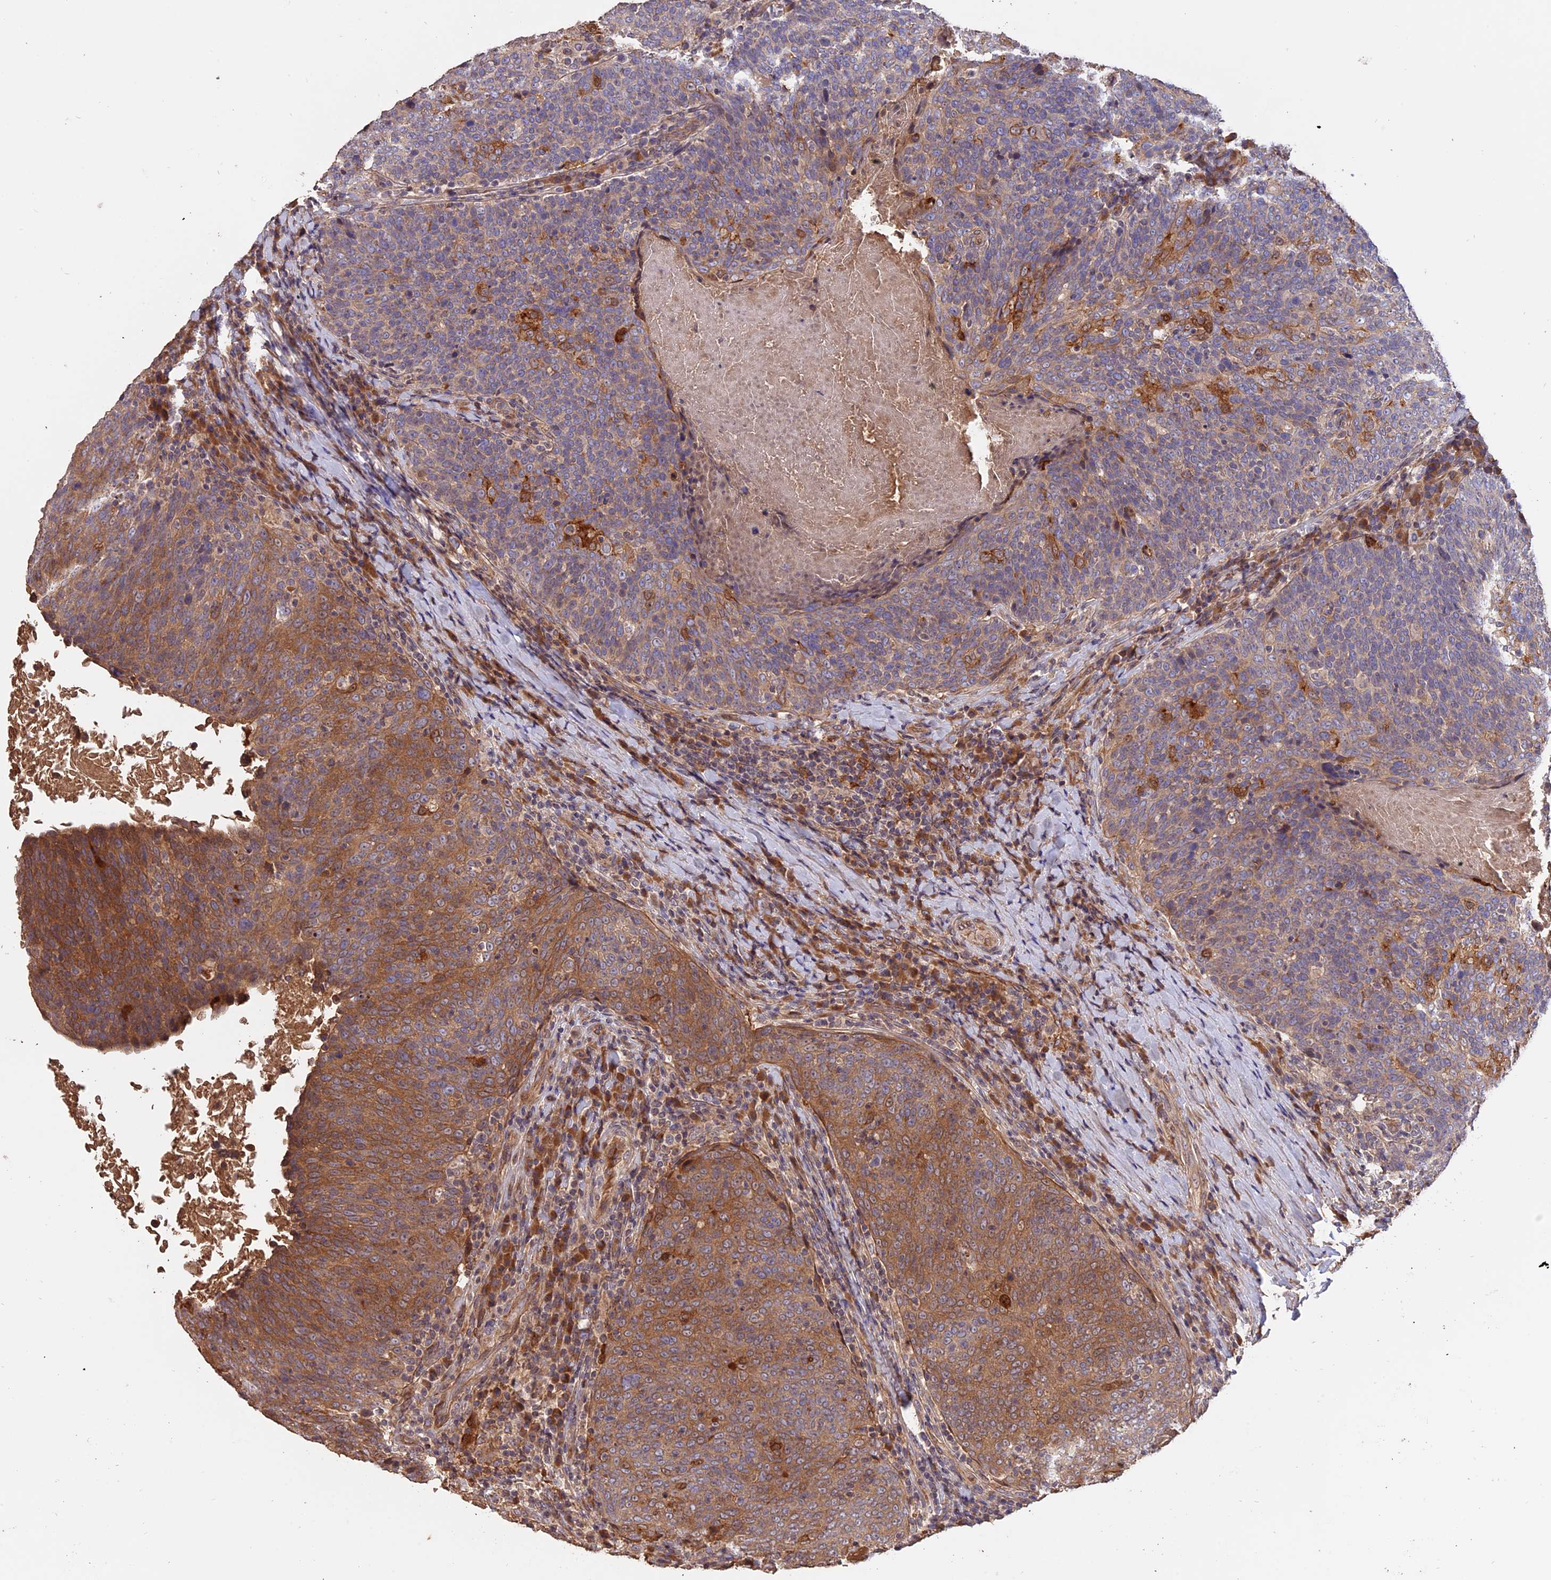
{"staining": {"intensity": "moderate", "quantity": "25%-75%", "location": "cytoplasmic/membranous"}, "tissue": "head and neck cancer", "cell_type": "Tumor cells", "image_type": "cancer", "snomed": [{"axis": "morphology", "description": "Squamous cell carcinoma, NOS"}, {"axis": "morphology", "description": "Squamous cell carcinoma, metastatic, NOS"}, {"axis": "topography", "description": "Lymph node"}, {"axis": "topography", "description": "Head-Neck"}], "caption": "Protein expression analysis of human head and neck cancer (metastatic squamous cell carcinoma) reveals moderate cytoplasmic/membranous expression in about 25%-75% of tumor cells. (Stains: DAB (3,3'-diaminobenzidine) in brown, nuclei in blue, Microscopy: brightfield microscopy at high magnification).", "gene": "RASAL1", "patient": {"sex": "male", "age": 62}}